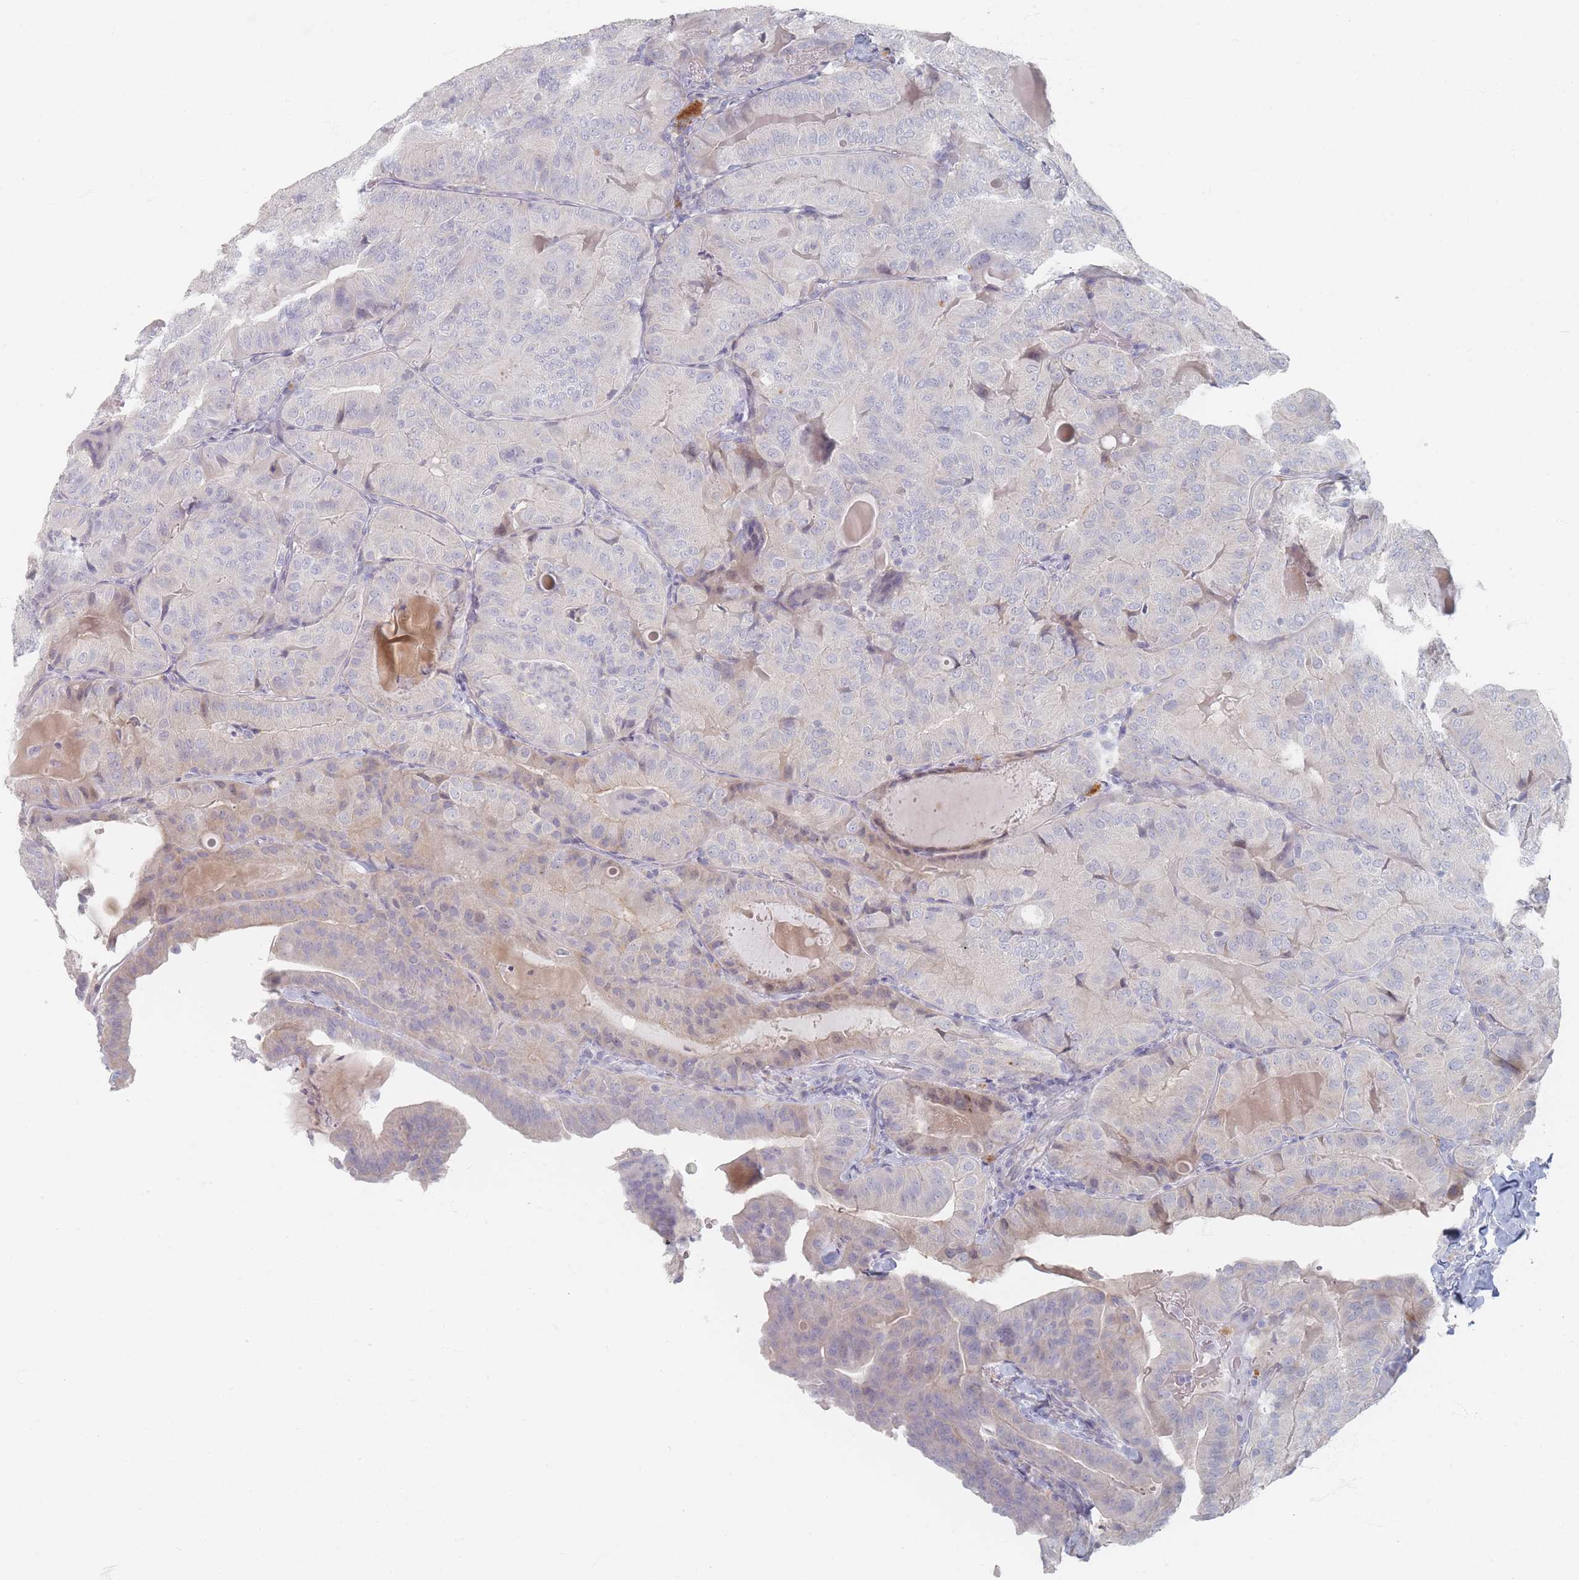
{"staining": {"intensity": "negative", "quantity": "none", "location": "none"}, "tissue": "thyroid cancer", "cell_type": "Tumor cells", "image_type": "cancer", "snomed": [{"axis": "morphology", "description": "Papillary adenocarcinoma, NOS"}, {"axis": "topography", "description": "Thyroid gland"}], "caption": "Immunohistochemistry micrograph of neoplastic tissue: human papillary adenocarcinoma (thyroid) stained with DAB (3,3'-diaminobenzidine) reveals no significant protein expression in tumor cells.", "gene": "CD37", "patient": {"sex": "female", "age": 68}}